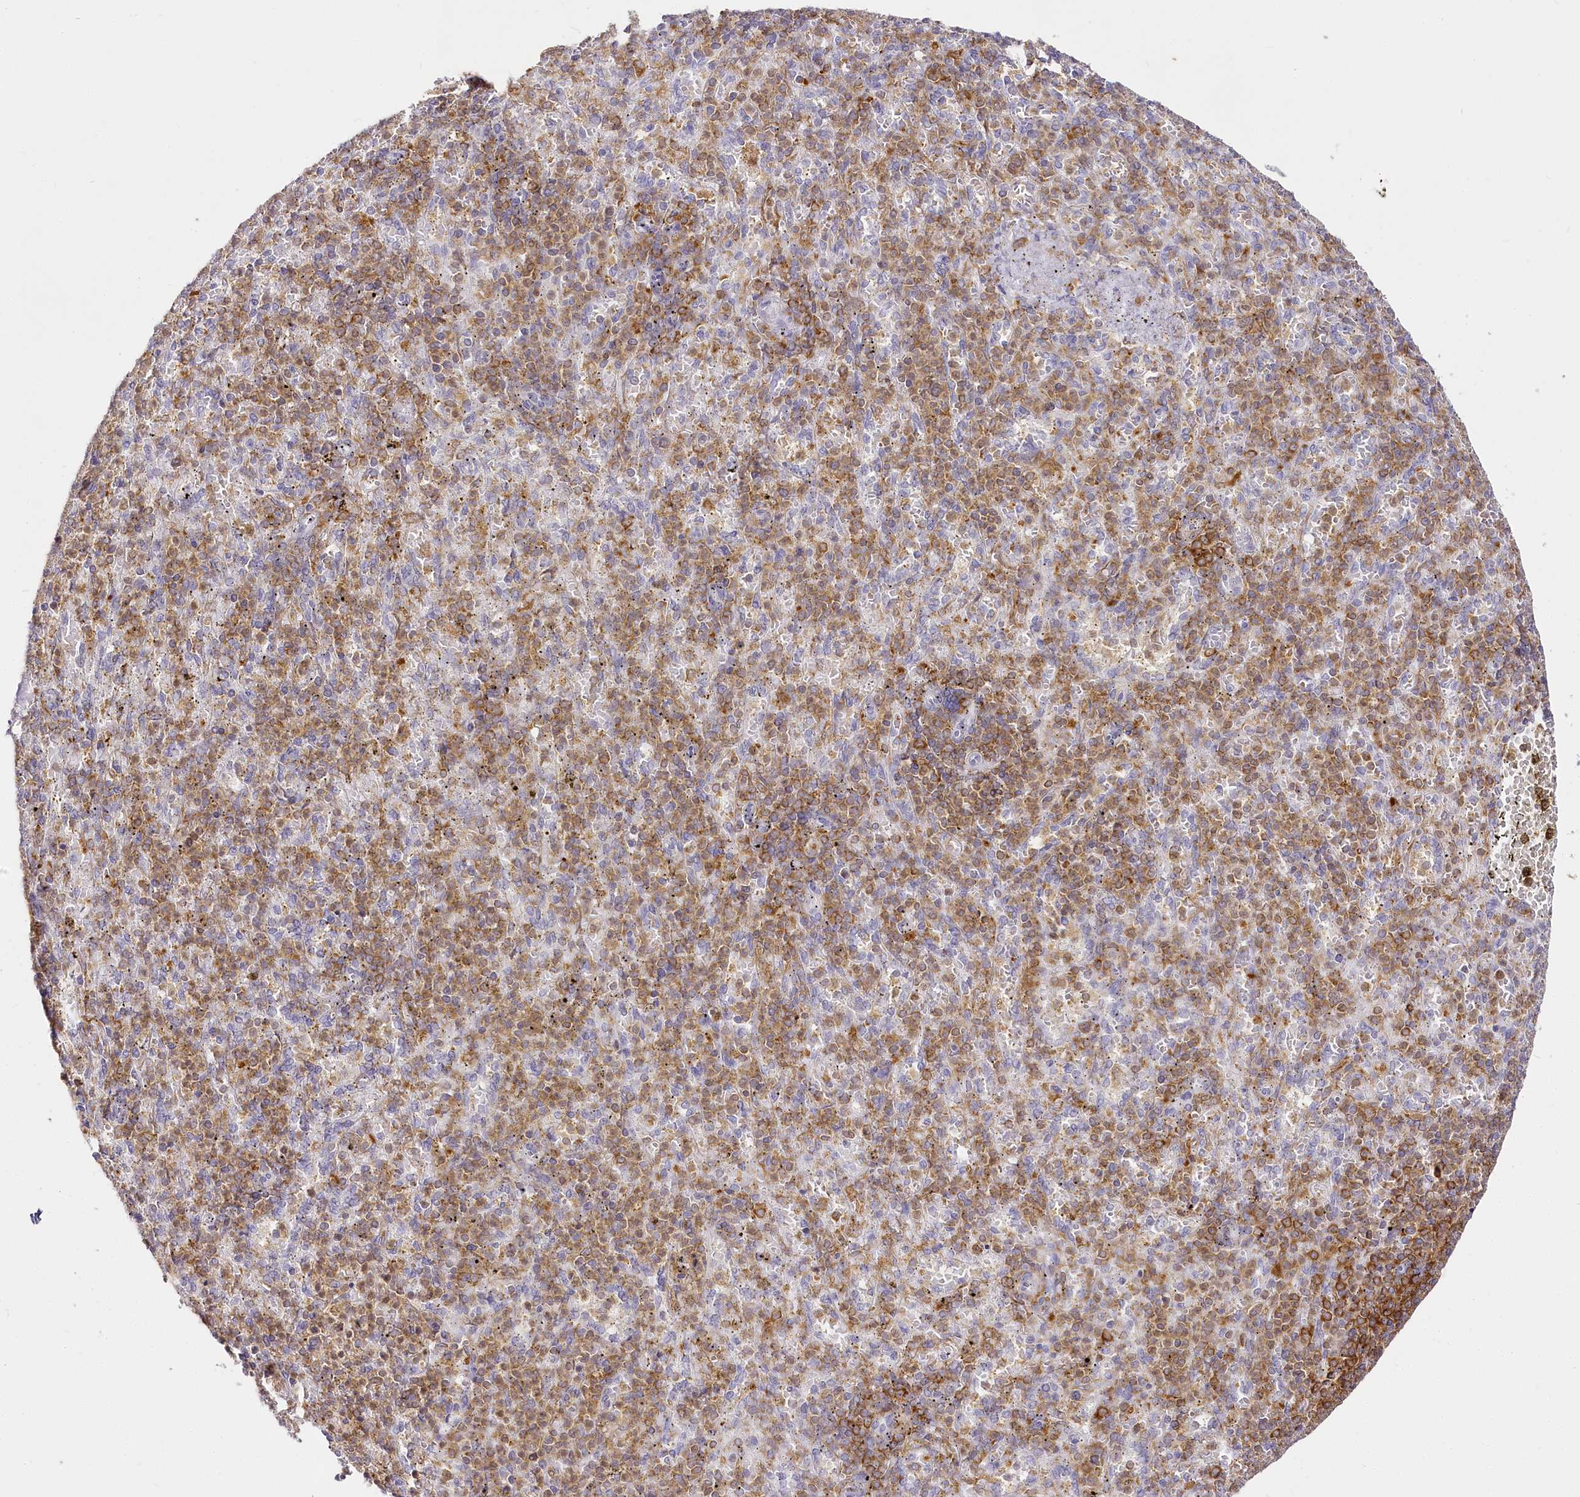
{"staining": {"intensity": "moderate", "quantity": "25%-75%", "location": "cytoplasmic/membranous"}, "tissue": "spleen", "cell_type": "Cells in red pulp", "image_type": "normal", "snomed": [{"axis": "morphology", "description": "Normal tissue, NOS"}, {"axis": "topography", "description": "Spleen"}], "caption": "The image reveals immunohistochemical staining of normal spleen. There is moderate cytoplasmic/membranous expression is appreciated in about 25%-75% of cells in red pulp.", "gene": "DOCK2", "patient": {"sex": "female", "age": 74}}